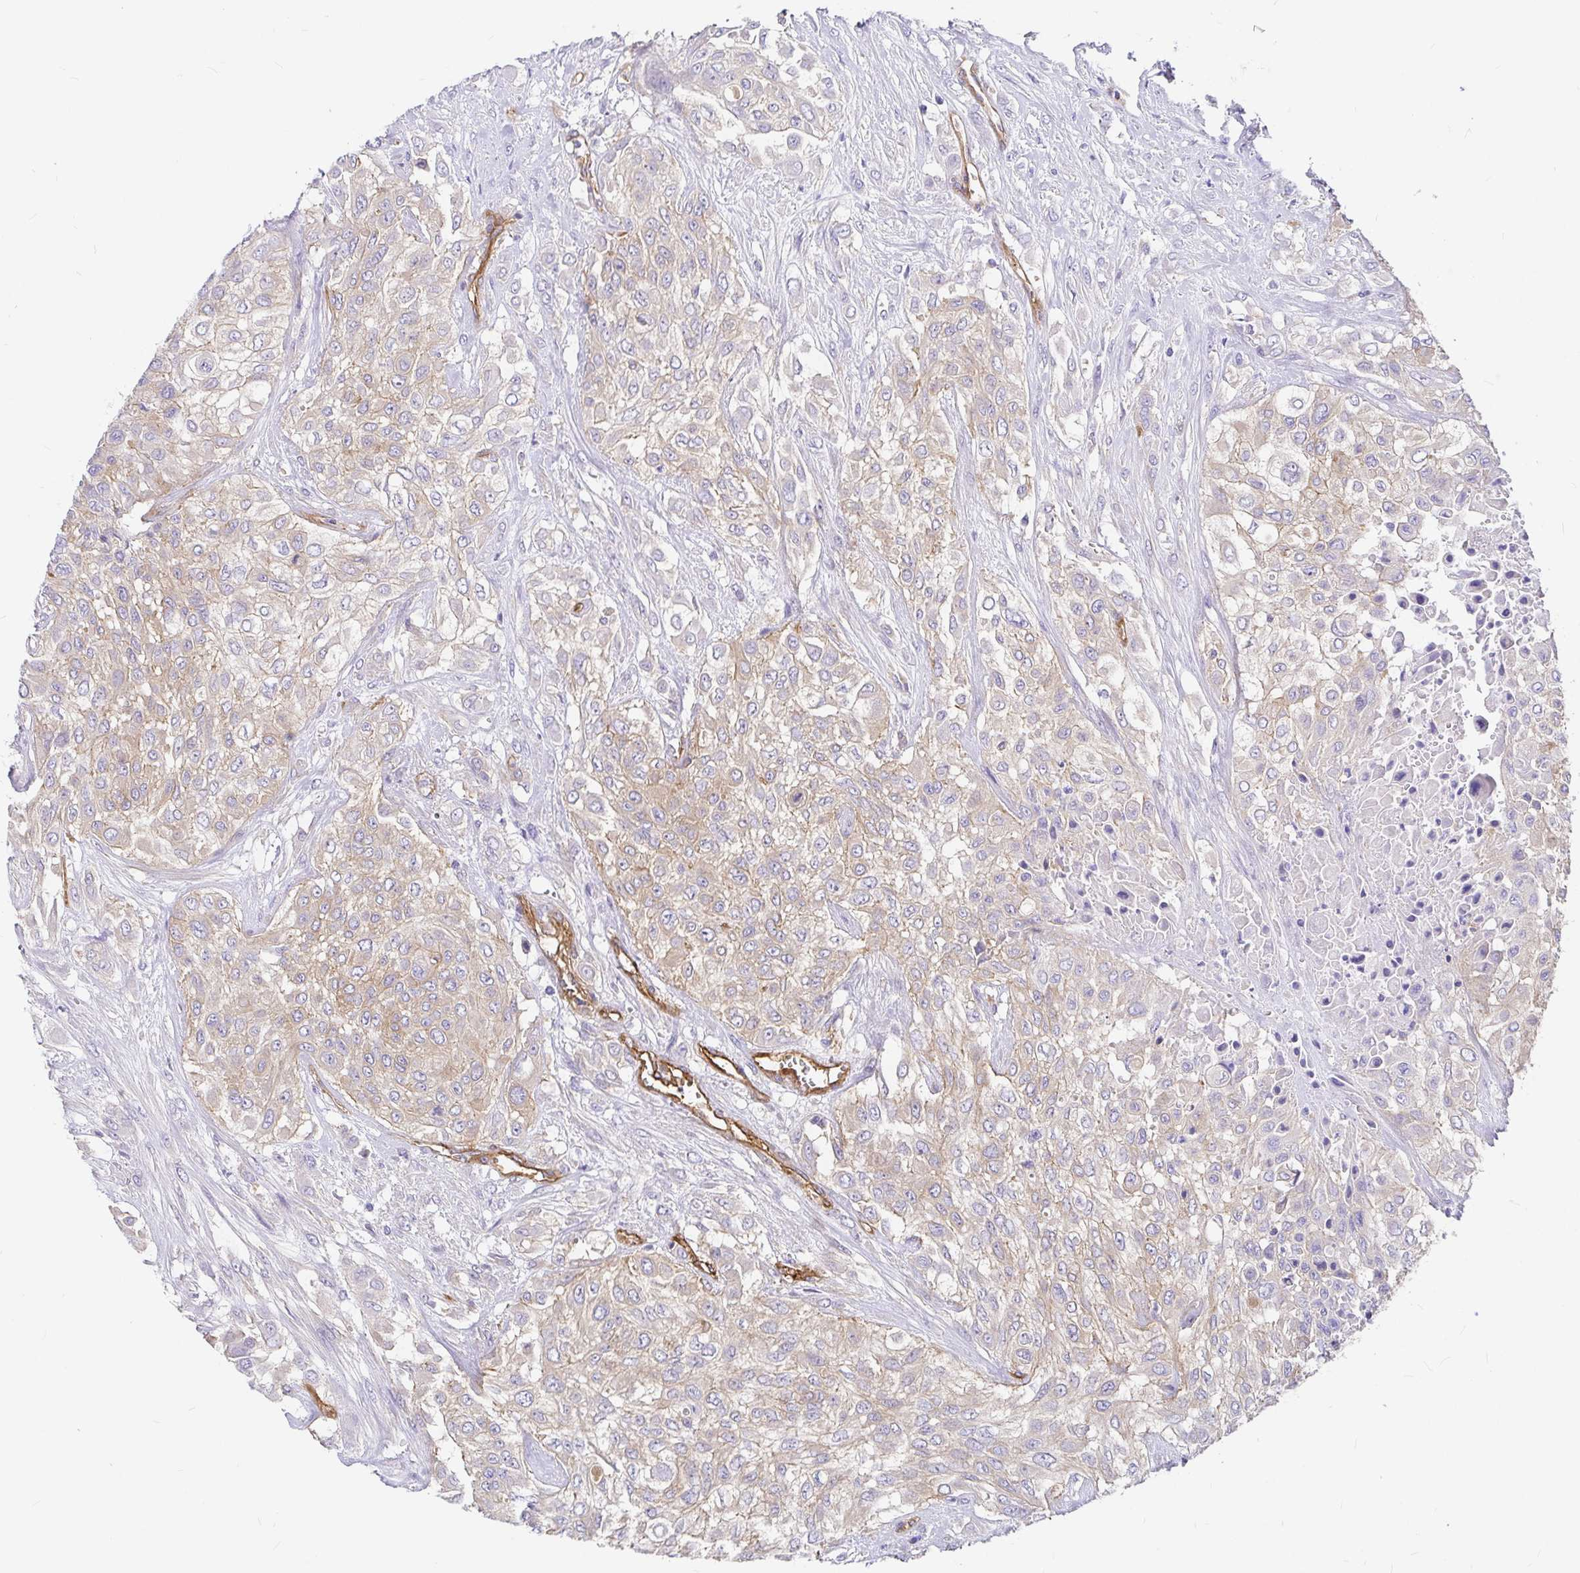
{"staining": {"intensity": "weak", "quantity": ">75%", "location": "cytoplasmic/membranous"}, "tissue": "urothelial cancer", "cell_type": "Tumor cells", "image_type": "cancer", "snomed": [{"axis": "morphology", "description": "Urothelial carcinoma, High grade"}, {"axis": "topography", "description": "Urinary bladder"}], "caption": "High-grade urothelial carcinoma stained for a protein displays weak cytoplasmic/membranous positivity in tumor cells.", "gene": "MYO1B", "patient": {"sex": "male", "age": 57}}